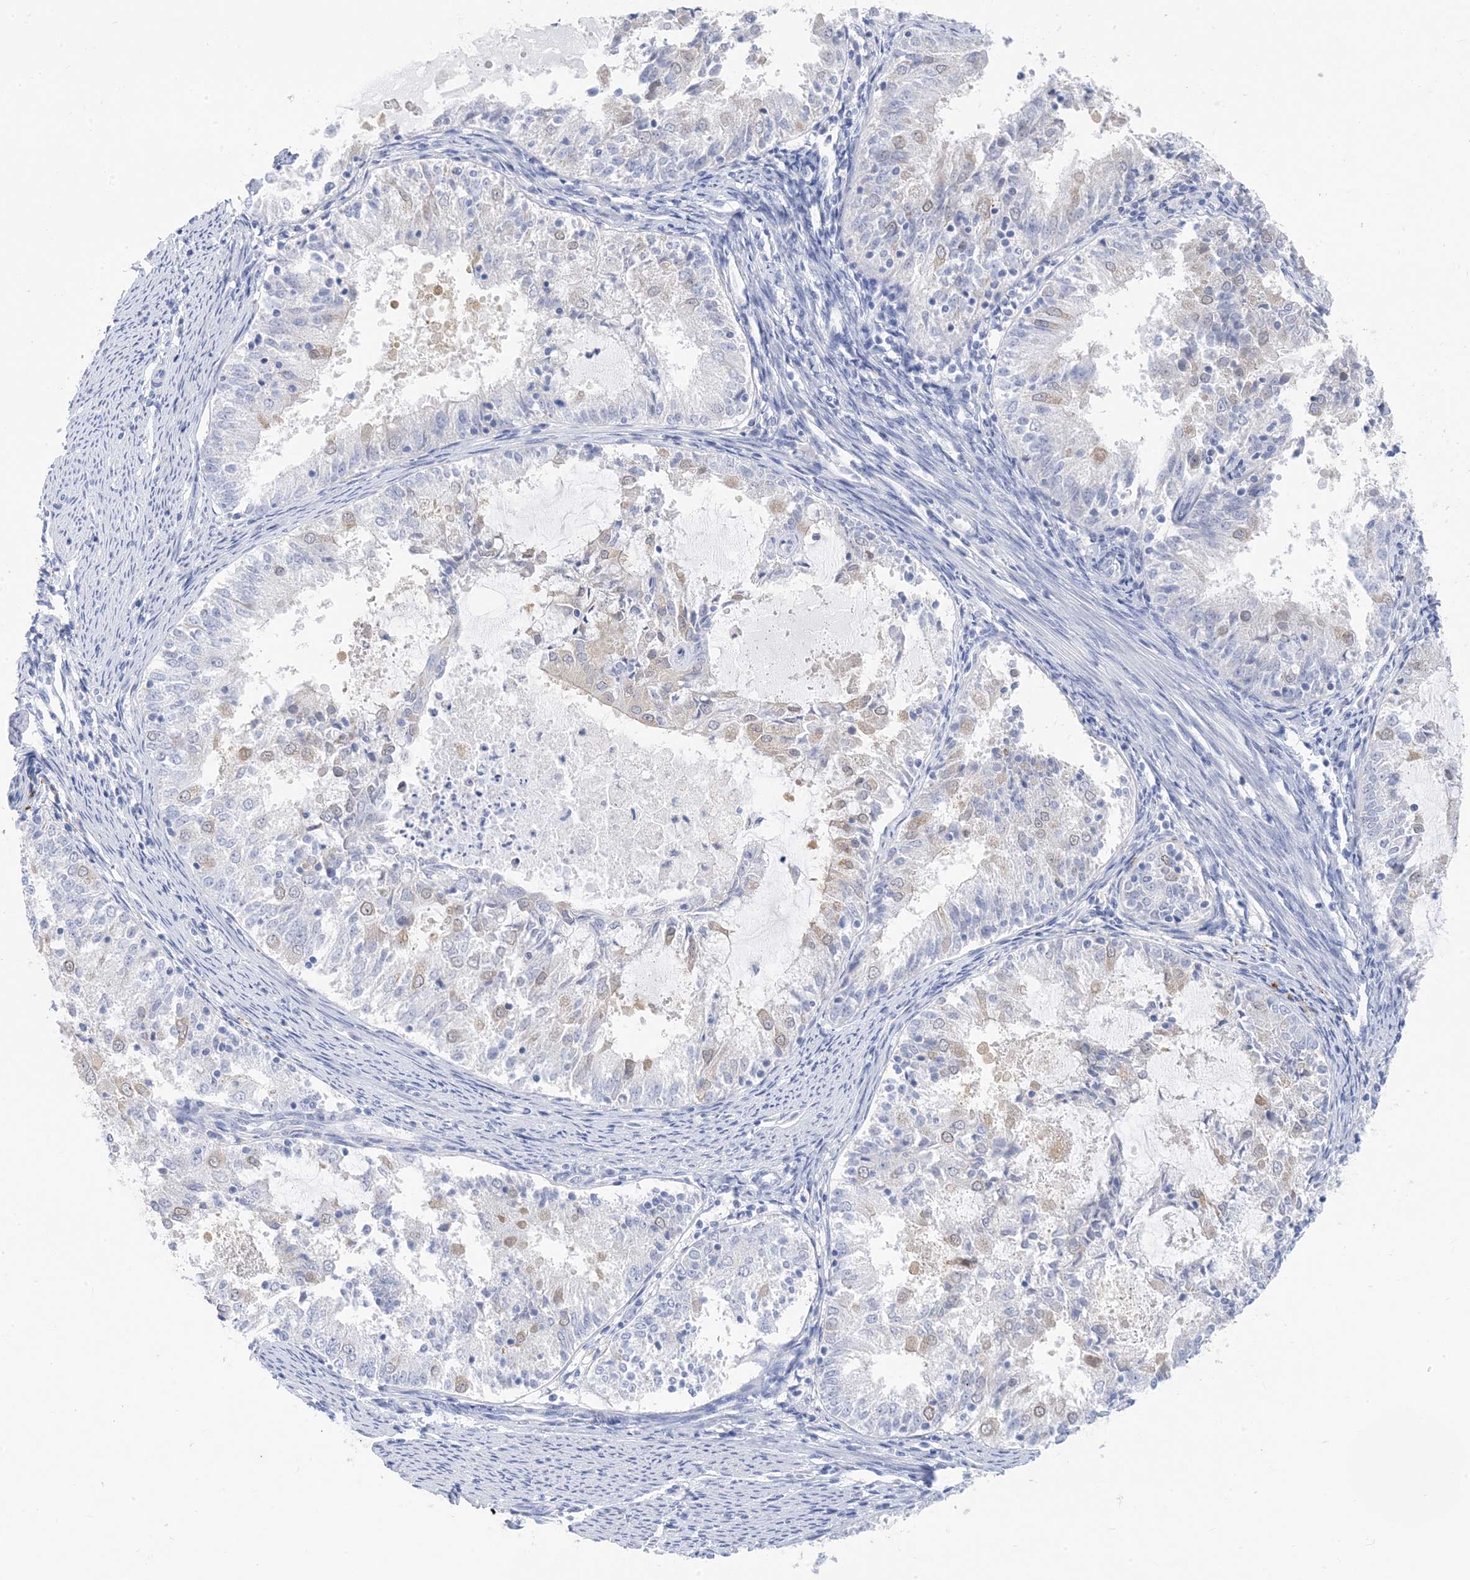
{"staining": {"intensity": "negative", "quantity": "none", "location": "none"}, "tissue": "endometrial cancer", "cell_type": "Tumor cells", "image_type": "cancer", "snomed": [{"axis": "morphology", "description": "Adenocarcinoma, NOS"}, {"axis": "topography", "description": "Endometrium"}], "caption": "Image shows no protein staining in tumor cells of adenocarcinoma (endometrial) tissue. Brightfield microscopy of immunohistochemistry (IHC) stained with DAB (3,3'-diaminobenzidine) (brown) and hematoxylin (blue), captured at high magnification.", "gene": "SH3YL1", "patient": {"sex": "female", "age": 57}}